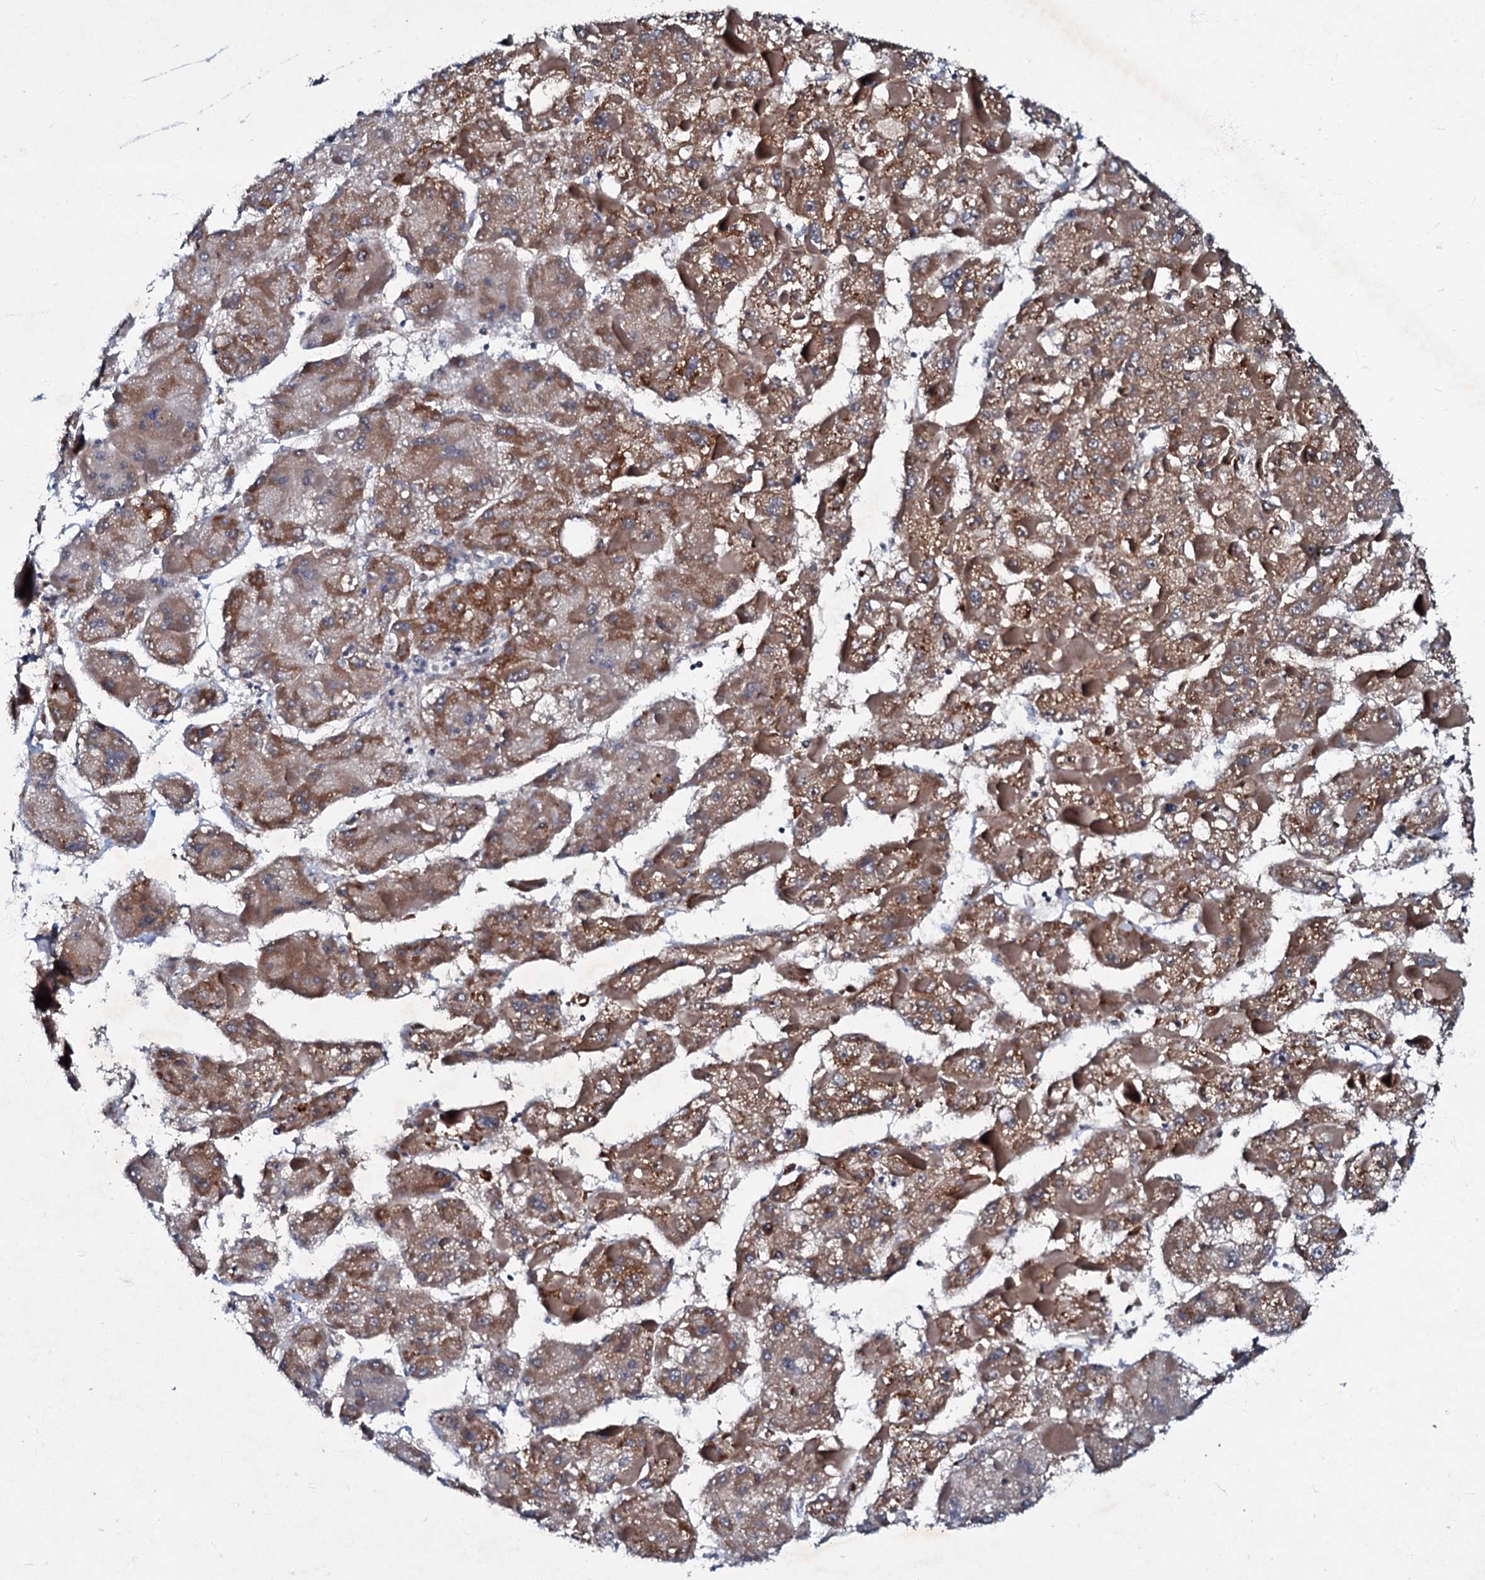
{"staining": {"intensity": "moderate", "quantity": ">75%", "location": "cytoplasmic/membranous"}, "tissue": "liver cancer", "cell_type": "Tumor cells", "image_type": "cancer", "snomed": [{"axis": "morphology", "description": "Carcinoma, Hepatocellular, NOS"}, {"axis": "topography", "description": "Liver"}], "caption": "A micrograph of human liver cancer stained for a protein reveals moderate cytoplasmic/membranous brown staining in tumor cells. The protein is shown in brown color, while the nuclei are stained blue.", "gene": "MRPL51", "patient": {"sex": "female", "age": 73}}